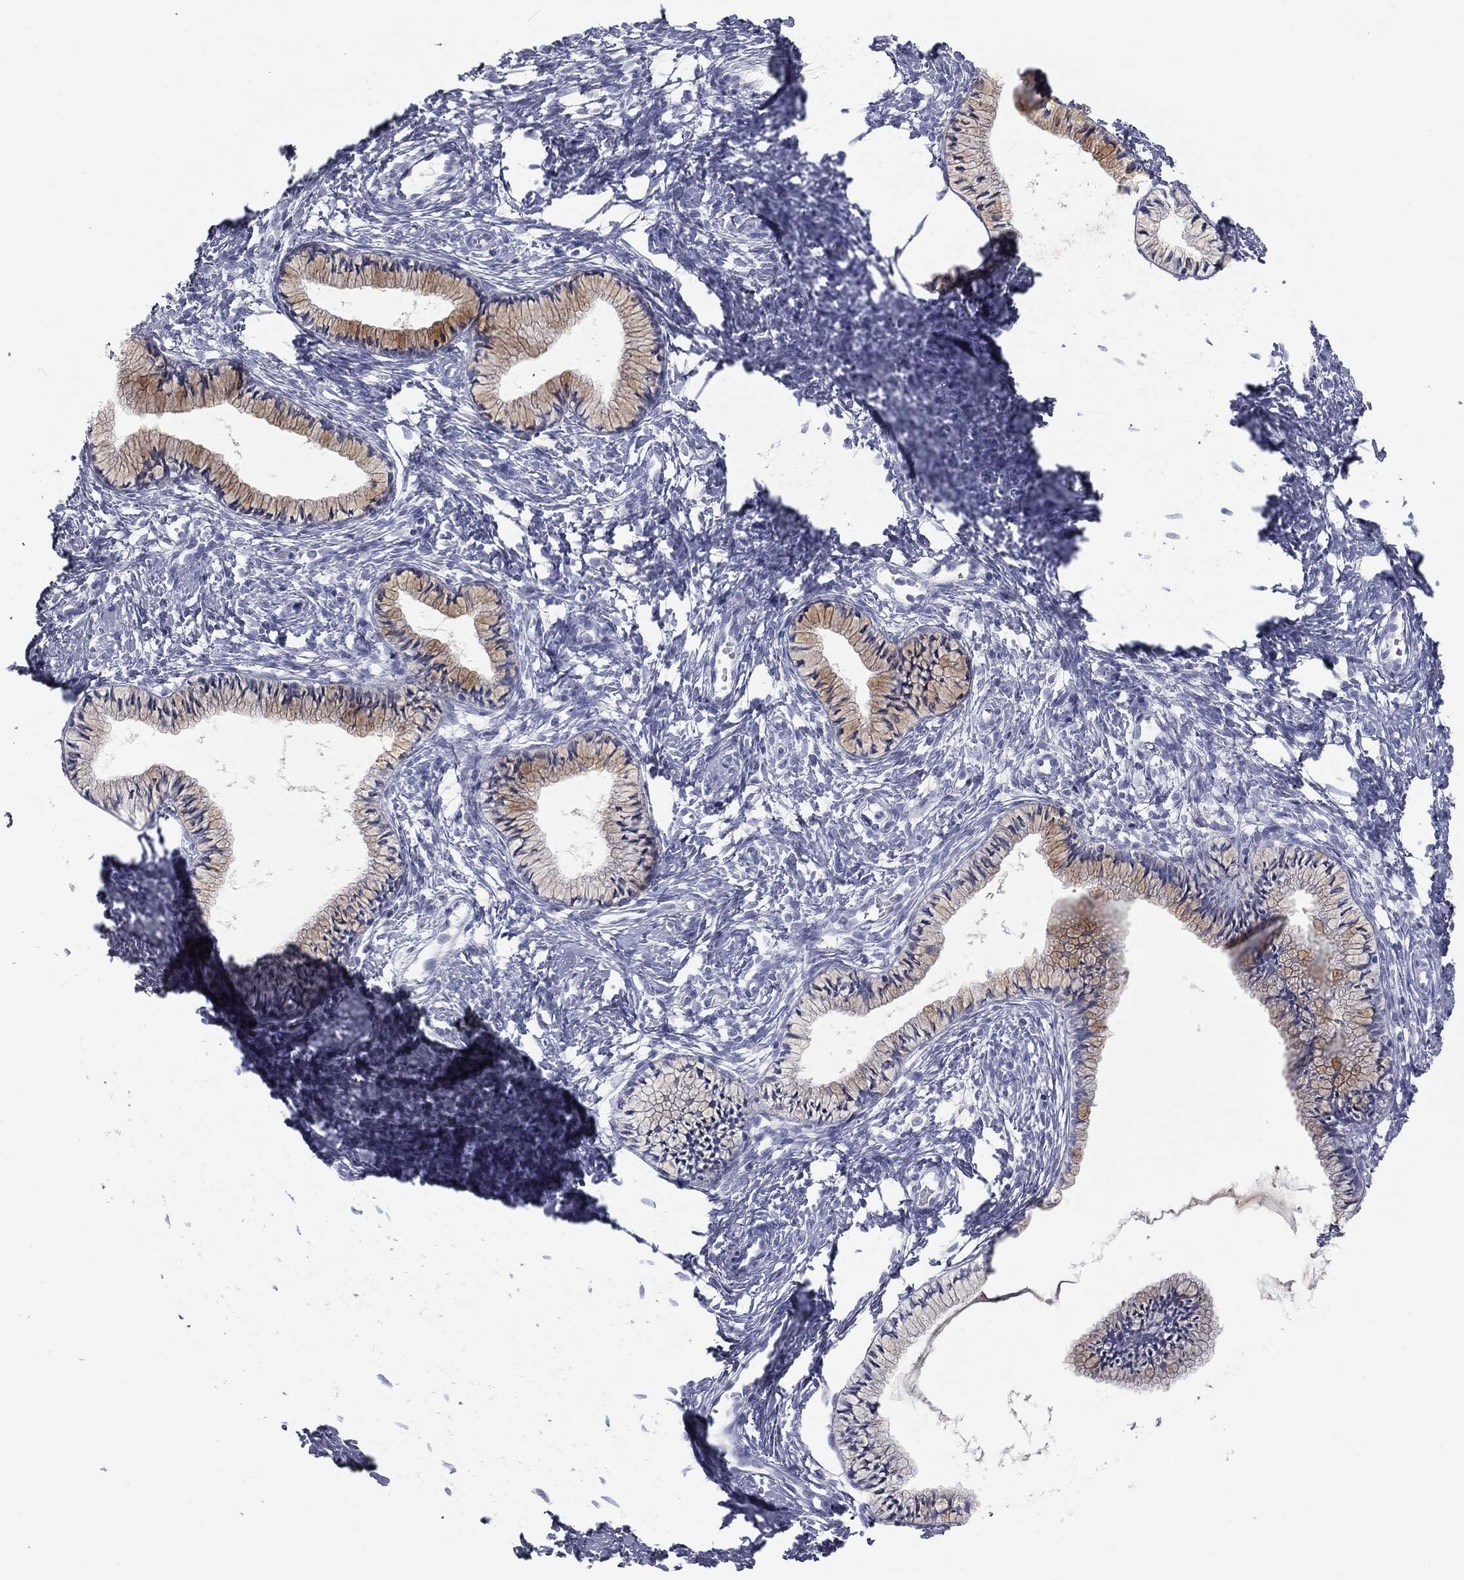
{"staining": {"intensity": "moderate", "quantity": "25%-75%", "location": "cytoplasmic/membranous"}, "tissue": "cervix", "cell_type": "Glandular cells", "image_type": "normal", "snomed": [{"axis": "morphology", "description": "Normal tissue, NOS"}, {"axis": "topography", "description": "Cervix"}], "caption": "Immunohistochemical staining of normal cervix exhibits medium levels of moderate cytoplasmic/membranous staining in about 25%-75% of glandular cells. Immunohistochemistry (ihc) stains the protein in brown and the nuclei are stained blue.", "gene": "MUC5AC", "patient": {"sex": "female", "age": 39}}